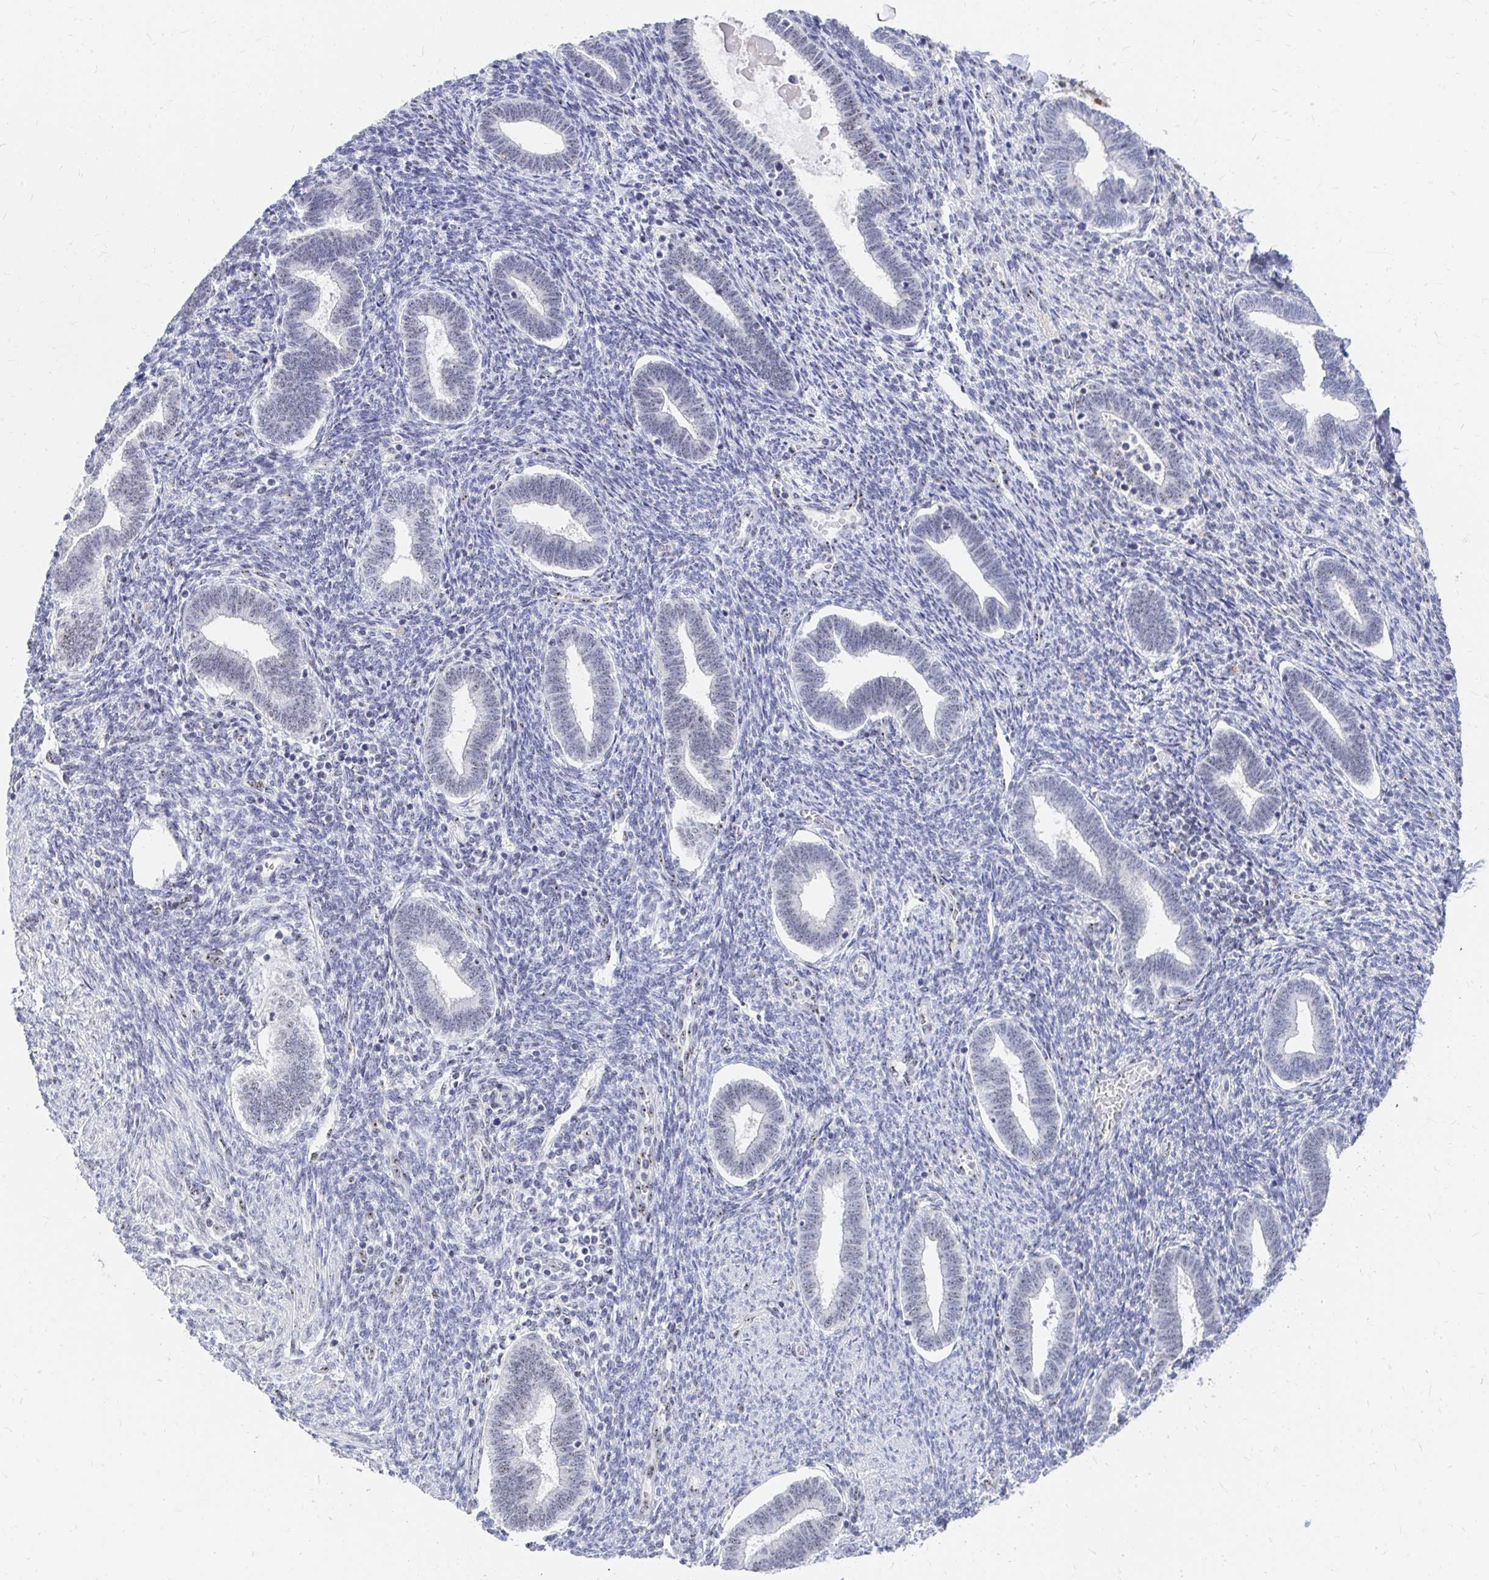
{"staining": {"intensity": "moderate", "quantity": "<25%", "location": "nuclear"}, "tissue": "endometrium", "cell_type": "Cells in endometrial stroma", "image_type": "normal", "snomed": [{"axis": "morphology", "description": "Normal tissue, NOS"}, {"axis": "topography", "description": "Endometrium"}], "caption": "Endometrium stained with DAB (3,3'-diaminobenzidine) immunohistochemistry exhibits low levels of moderate nuclear staining in about <25% of cells in endometrial stroma. (Stains: DAB (3,3'-diaminobenzidine) in brown, nuclei in blue, Microscopy: brightfield microscopy at high magnification).", "gene": "CLIC3", "patient": {"sex": "female", "age": 42}}